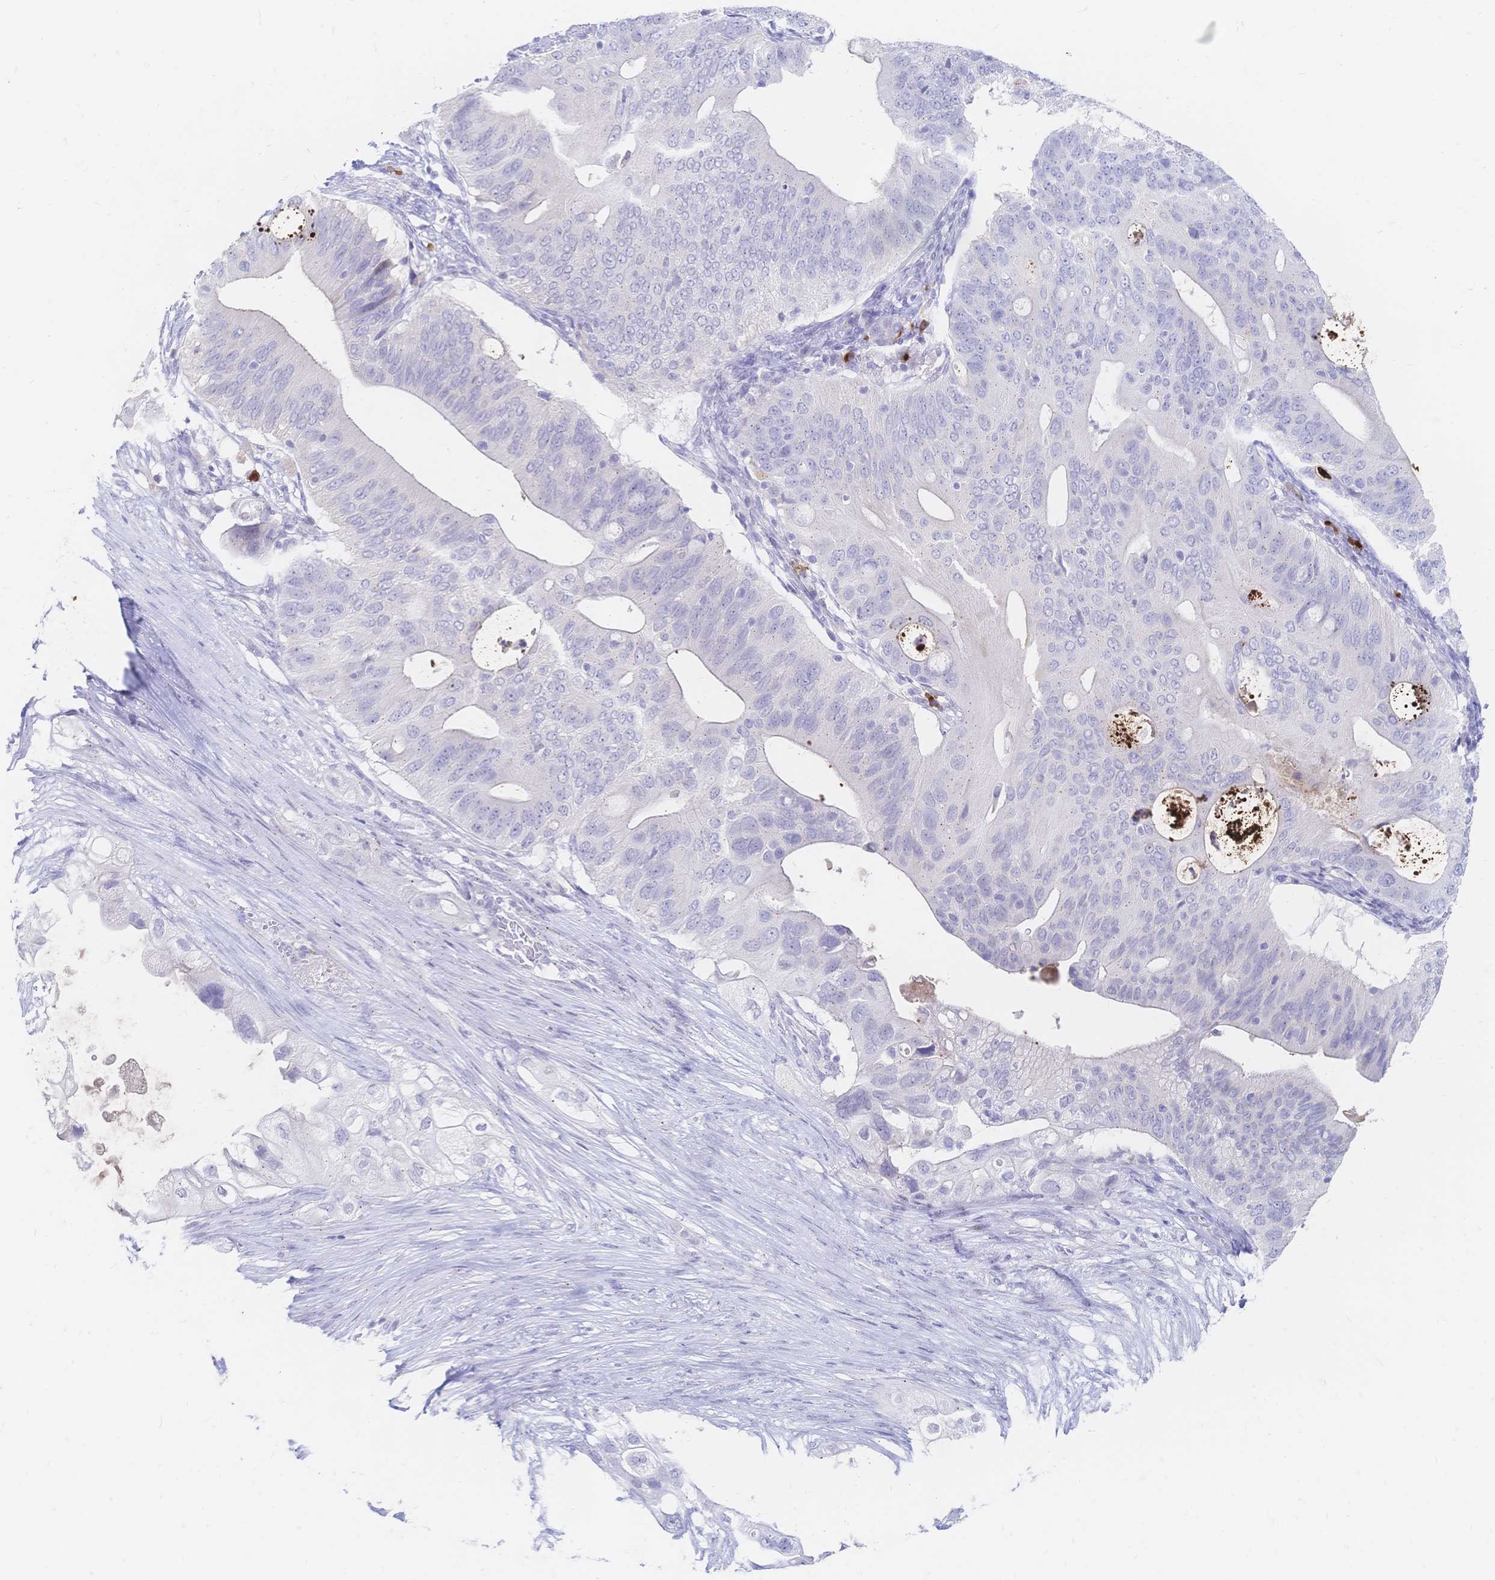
{"staining": {"intensity": "negative", "quantity": "none", "location": "none"}, "tissue": "pancreatic cancer", "cell_type": "Tumor cells", "image_type": "cancer", "snomed": [{"axis": "morphology", "description": "Adenocarcinoma, NOS"}, {"axis": "topography", "description": "Pancreas"}], "caption": "IHC of human pancreatic cancer (adenocarcinoma) displays no positivity in tumor cells. (DAB immunohistochemistry (IHC), high magnification).", "gene": "PSORS1C2", "patient": {"sex": "female", "age": 72}}